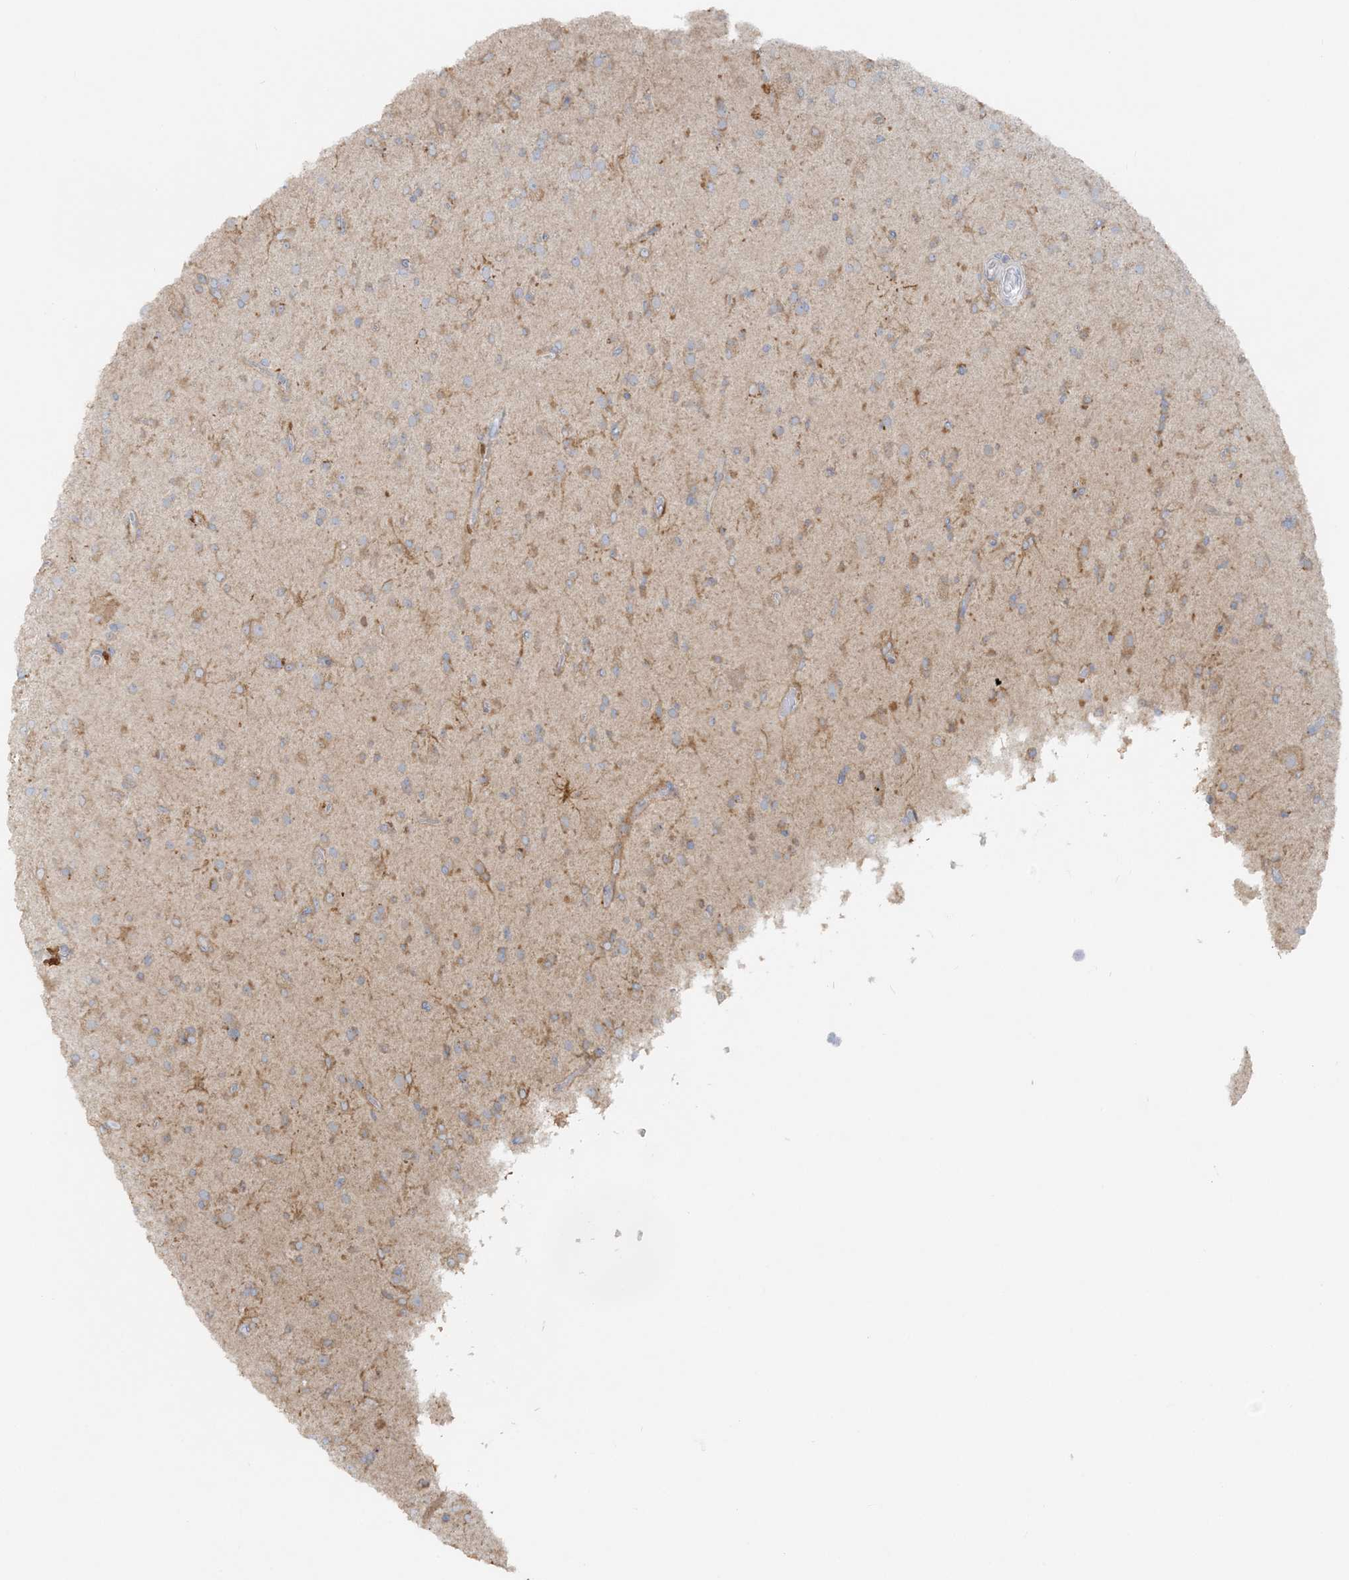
{"staining": {"intensity": "weak", "quantity": ">75%", "location": "cytoplasmic/membranous"}, "tissue": "glioma", "cell_type": "Tumor cells", "image_type": "cancer", "snomed": [{"axis": "morphology", "description": "Glioma, malignant, Low grade"}, {"axis": "topography", "description": "Brain"}], "caption": "Immunohistochemistry (DAB (3,3'-diaminobenzidine)) staining of human low-grade glioma (malignant) demonstrates weak cytoplasmic/membranous protein expression in approximately >75% of tumor cells.", "gene": "TBC1D5", "patient": {"sex": "male", "age": 65}}